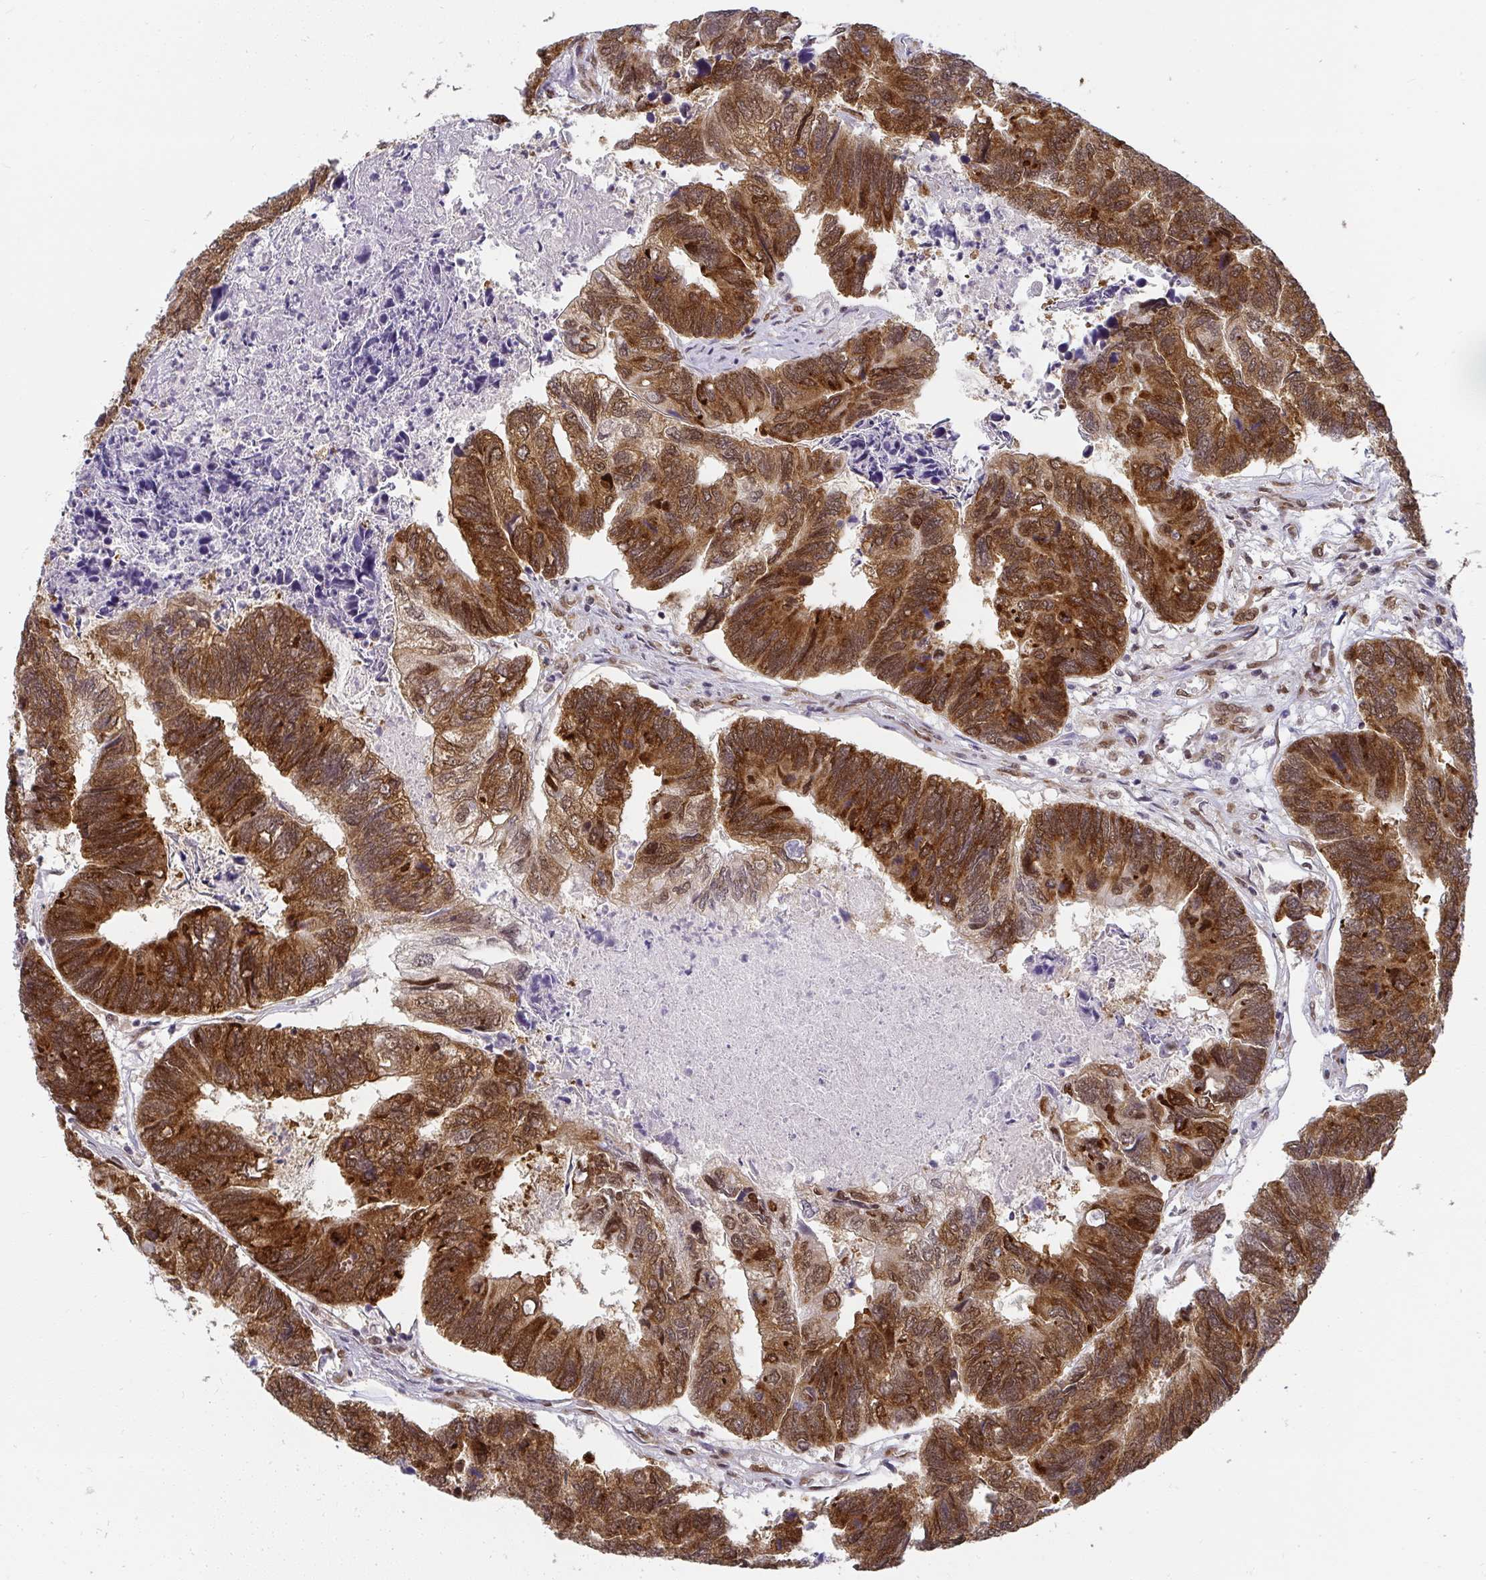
{"staining": {"intensity": "strong", "quantity": ">75%", "location": "cytoplasmic/membranous,nuclear"}, "tissue": "colorectal cancer", "cell_type": "Tumor cells", "image_type": "cancer", "snomed": [{"axis": "morphology", "description": "Adenocarcinoma, NOS"}, {"axis": "topography", "description": "Colon"}], "caption": "A photomicrograph of human colorectal cancer stained for a protein exhibits strong cytoplasmic/membranous and nuclear brown staining in tumor cells.", "gene": "SYNCRIP", "patient": {"sex": "female", "age": 67}}